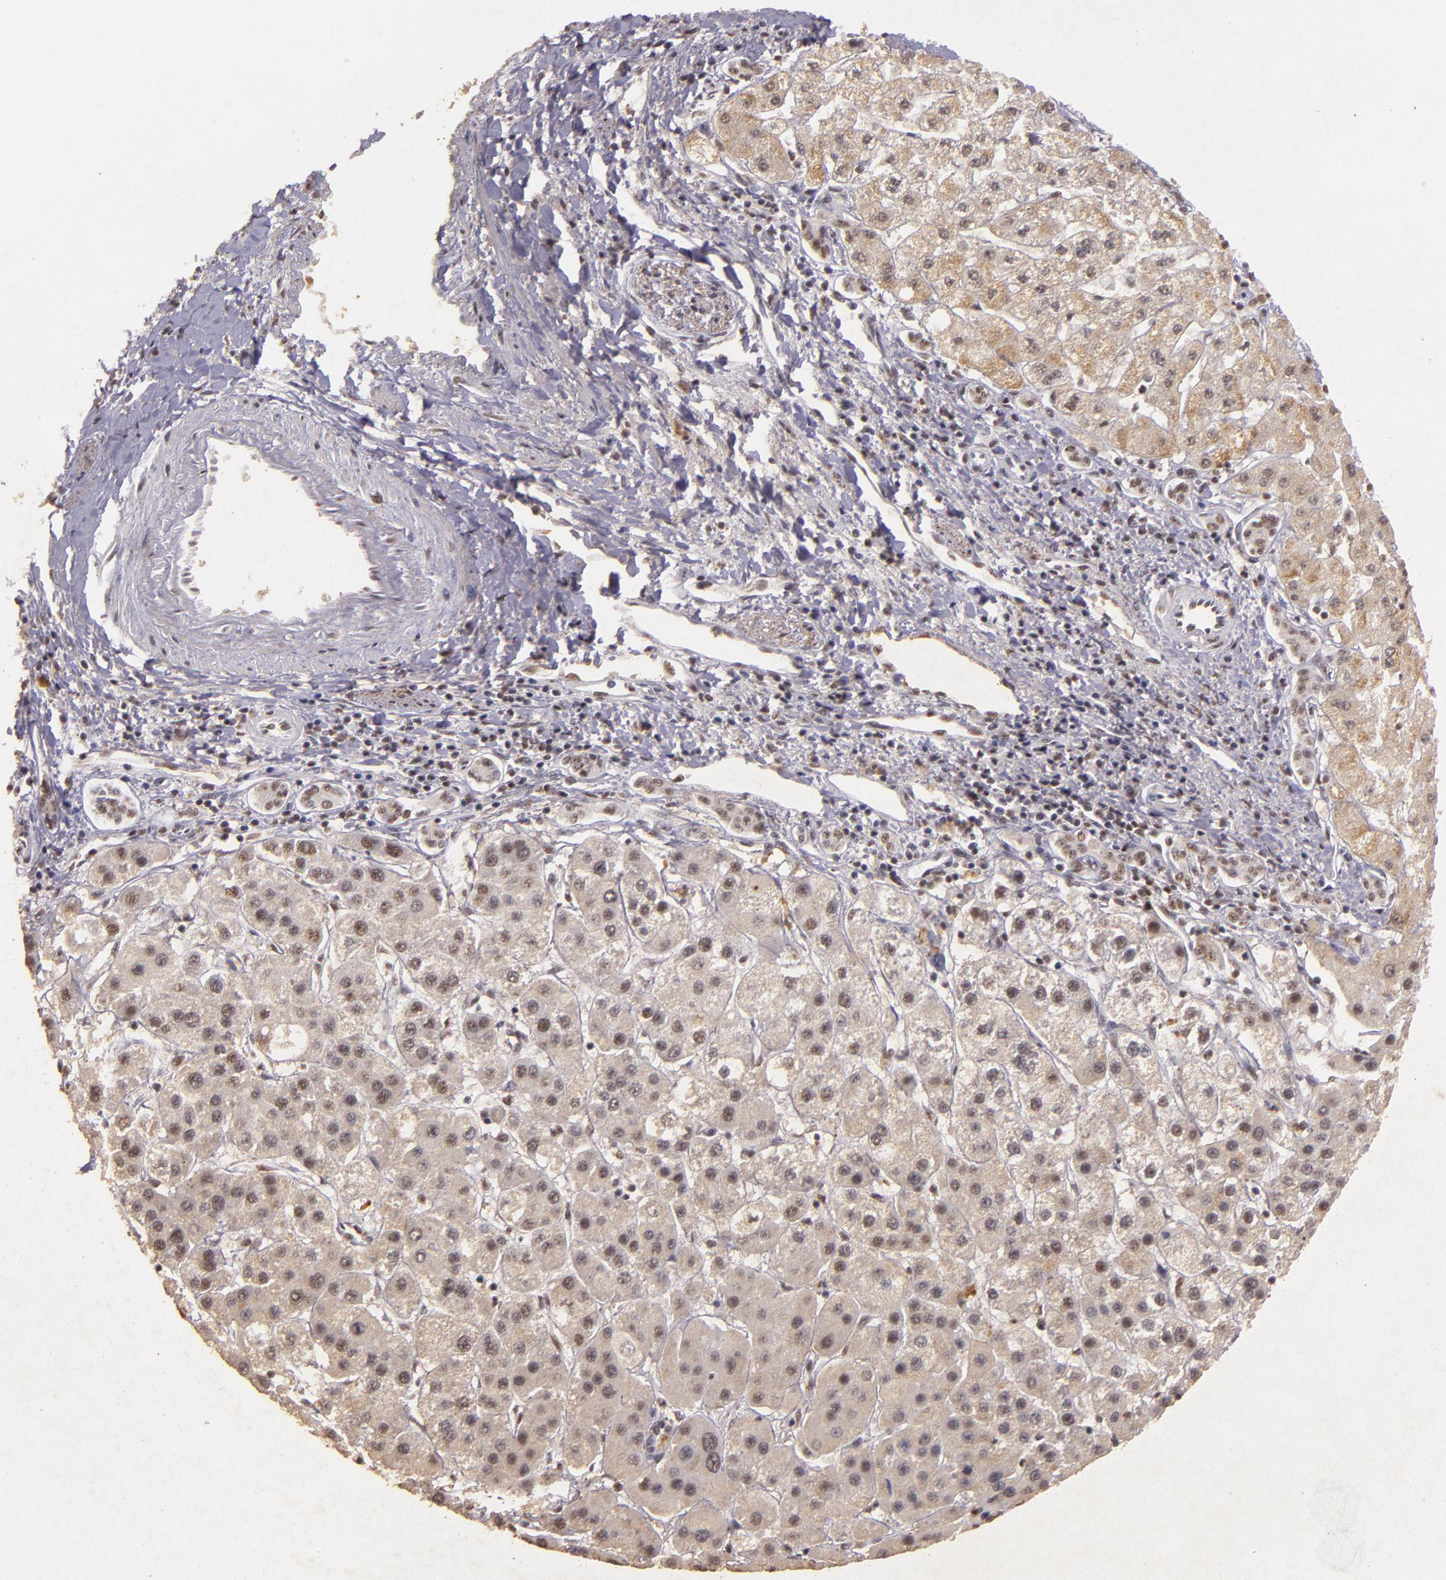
{"staining": {"intensity": "weak", "quantity": "<25%", "location": "nuclear"}, "tissue": "liver cancer", "cell_type": "Tumor cells", "image_type": "cancer", "snomed": [{"axis": "morphology", "description": "Carcinoma, Hepatocellular, NOS"}, {"axis": "topography", "description": "Liver"}], "caption": "Immunohistochemistry (IHC) micrograph of neoplastic tissue: human hepatocellular carcinoma (liver) stained with DAB (3,3'-diaminobenzidine) displays no significant protein positivity in tumor cells.", "gene": "CBX3", "patient": {"sex": "female", "age": 85}}